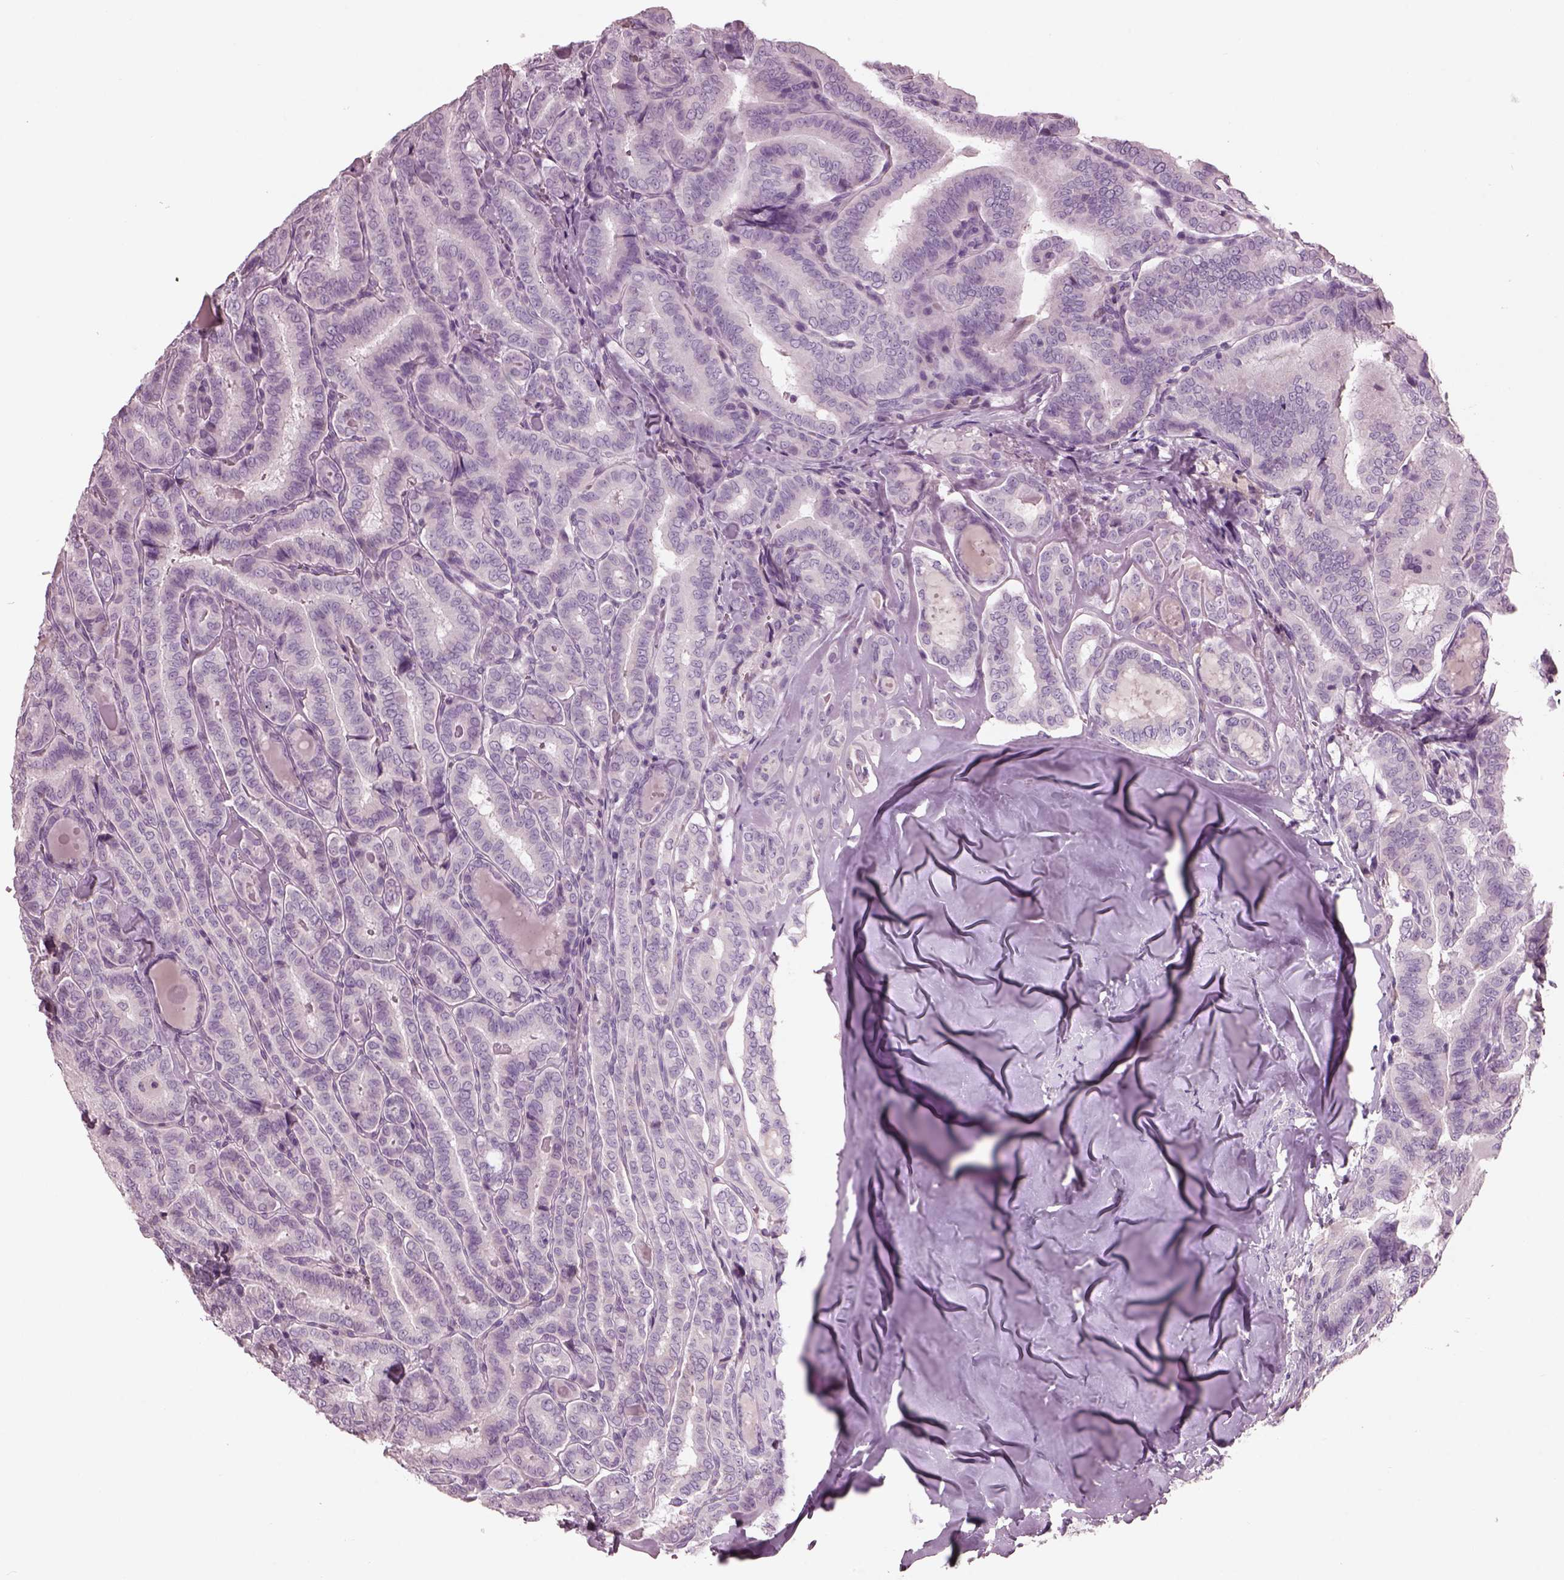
{"staining": {"intensity": "negative", "quantity": "none", "location": "none"}, "tissue": "thyroid cancer", "cell_type": "Tumor cells", "image_type": "cancer", "snomed": [{"axis": "morphology", "description": "Papillary adenocarcinoma, NOS"}, {"axis": "morphology", "description": "Papillary adenoma metastatic"}, {"axis": "topography", "description": "Thyroid gland"}], "caption": "Human thyroid papillary adenoma metastatic stained for a protein using IHC exhibits no expression in tumor cells.", "gene": "PACRG", "patient": {"sex": "female", "age": 50}}